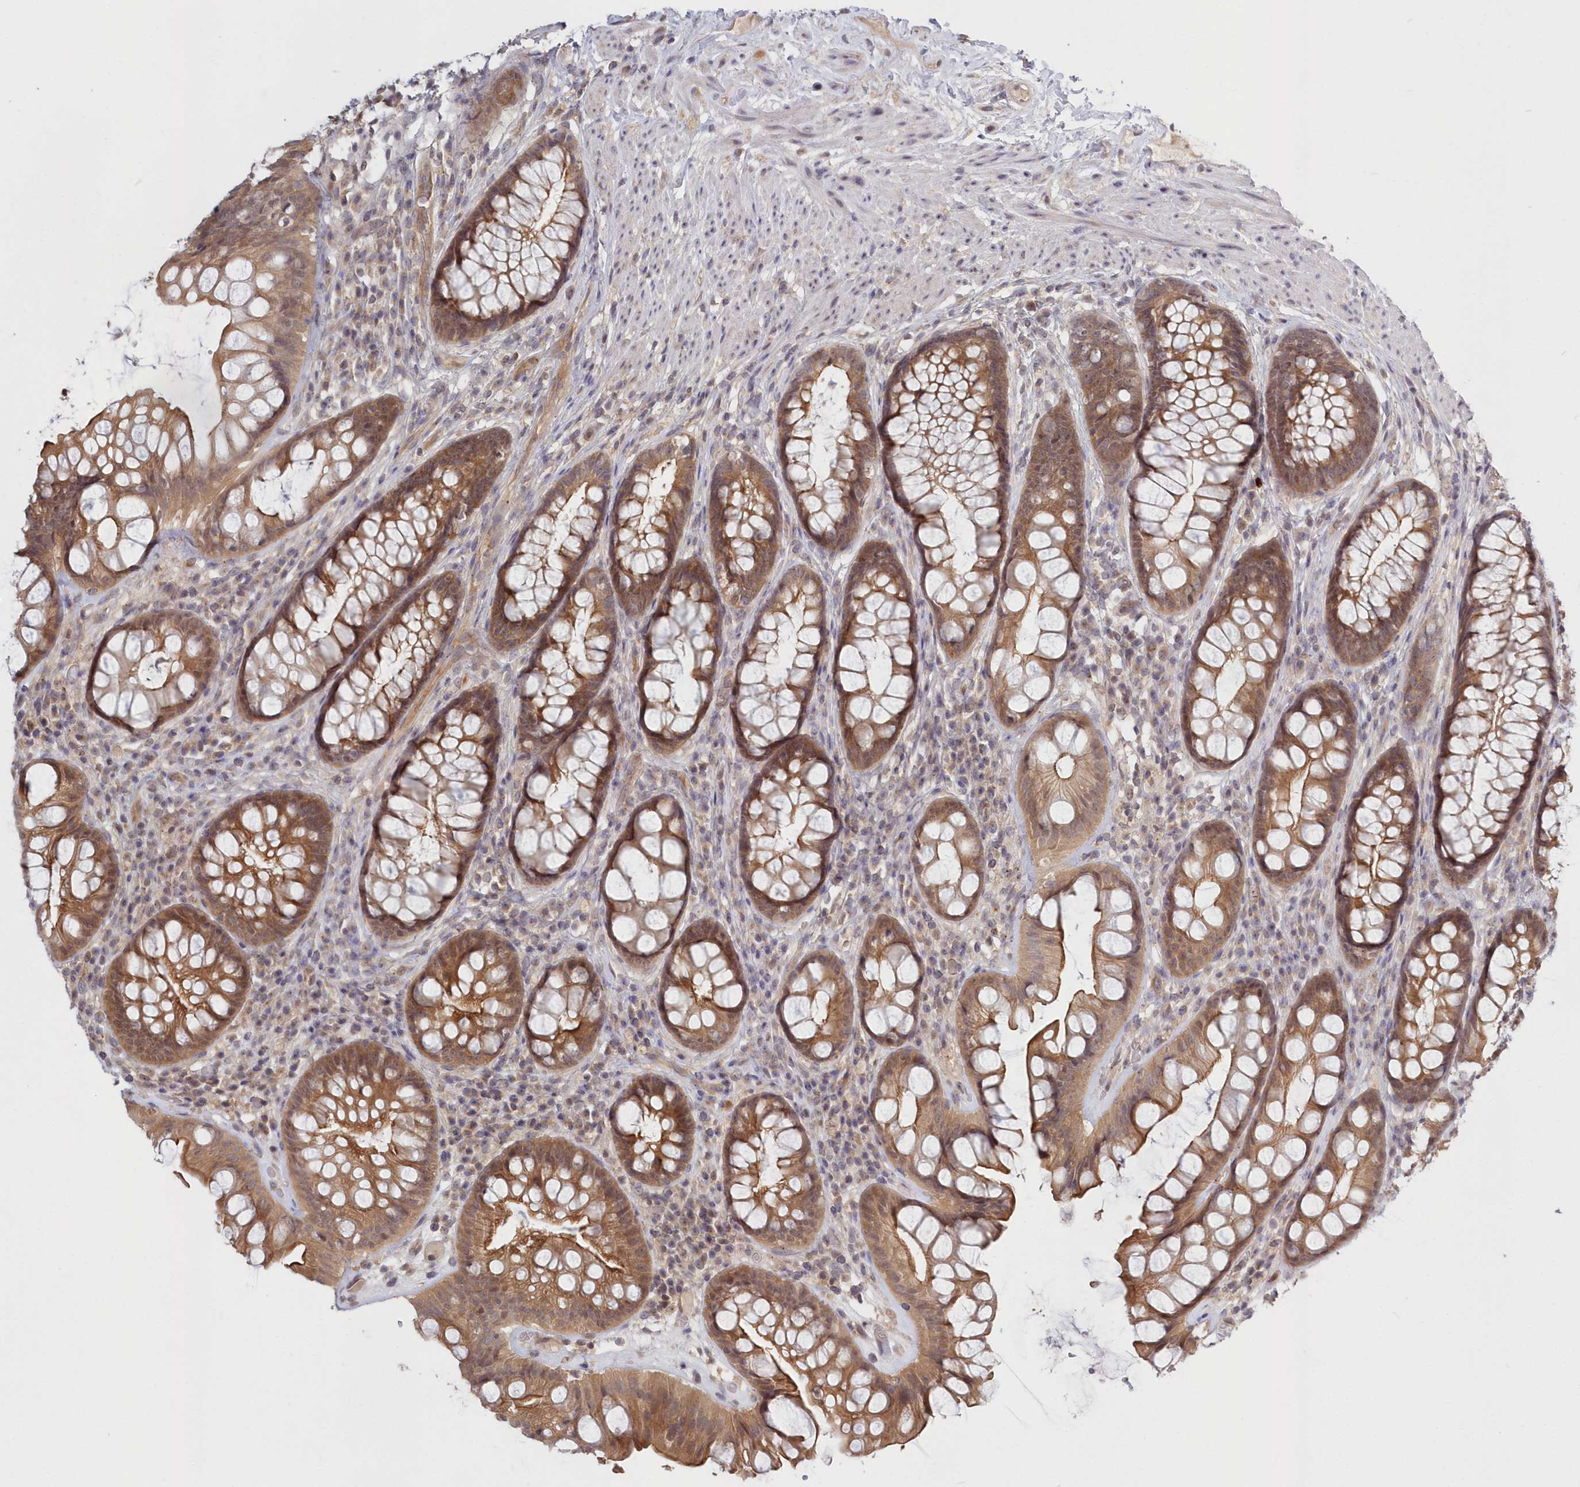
{"staining": {"intensity": "moderate", "quantity": ">75%", "location": "cytoplasmic/membranous"}, "tissue": "rectum", "cell_type": "Glandular cells", "image_type": "normal", "snomed": [{"axis": "morphology", "description": "Normal tissue, NOS"}, {"axis": "topography", "description": "Rectum"}], "caption": "This photomicrograph reveals immunohistochemistry (IHC) staining of unremarkable human rectum, with medium moderate cytoplasmic/membranous staining in about >75% of glandular cells.", "gene": "KATNA1", "patient": {"sex": "male", "age": 74}}